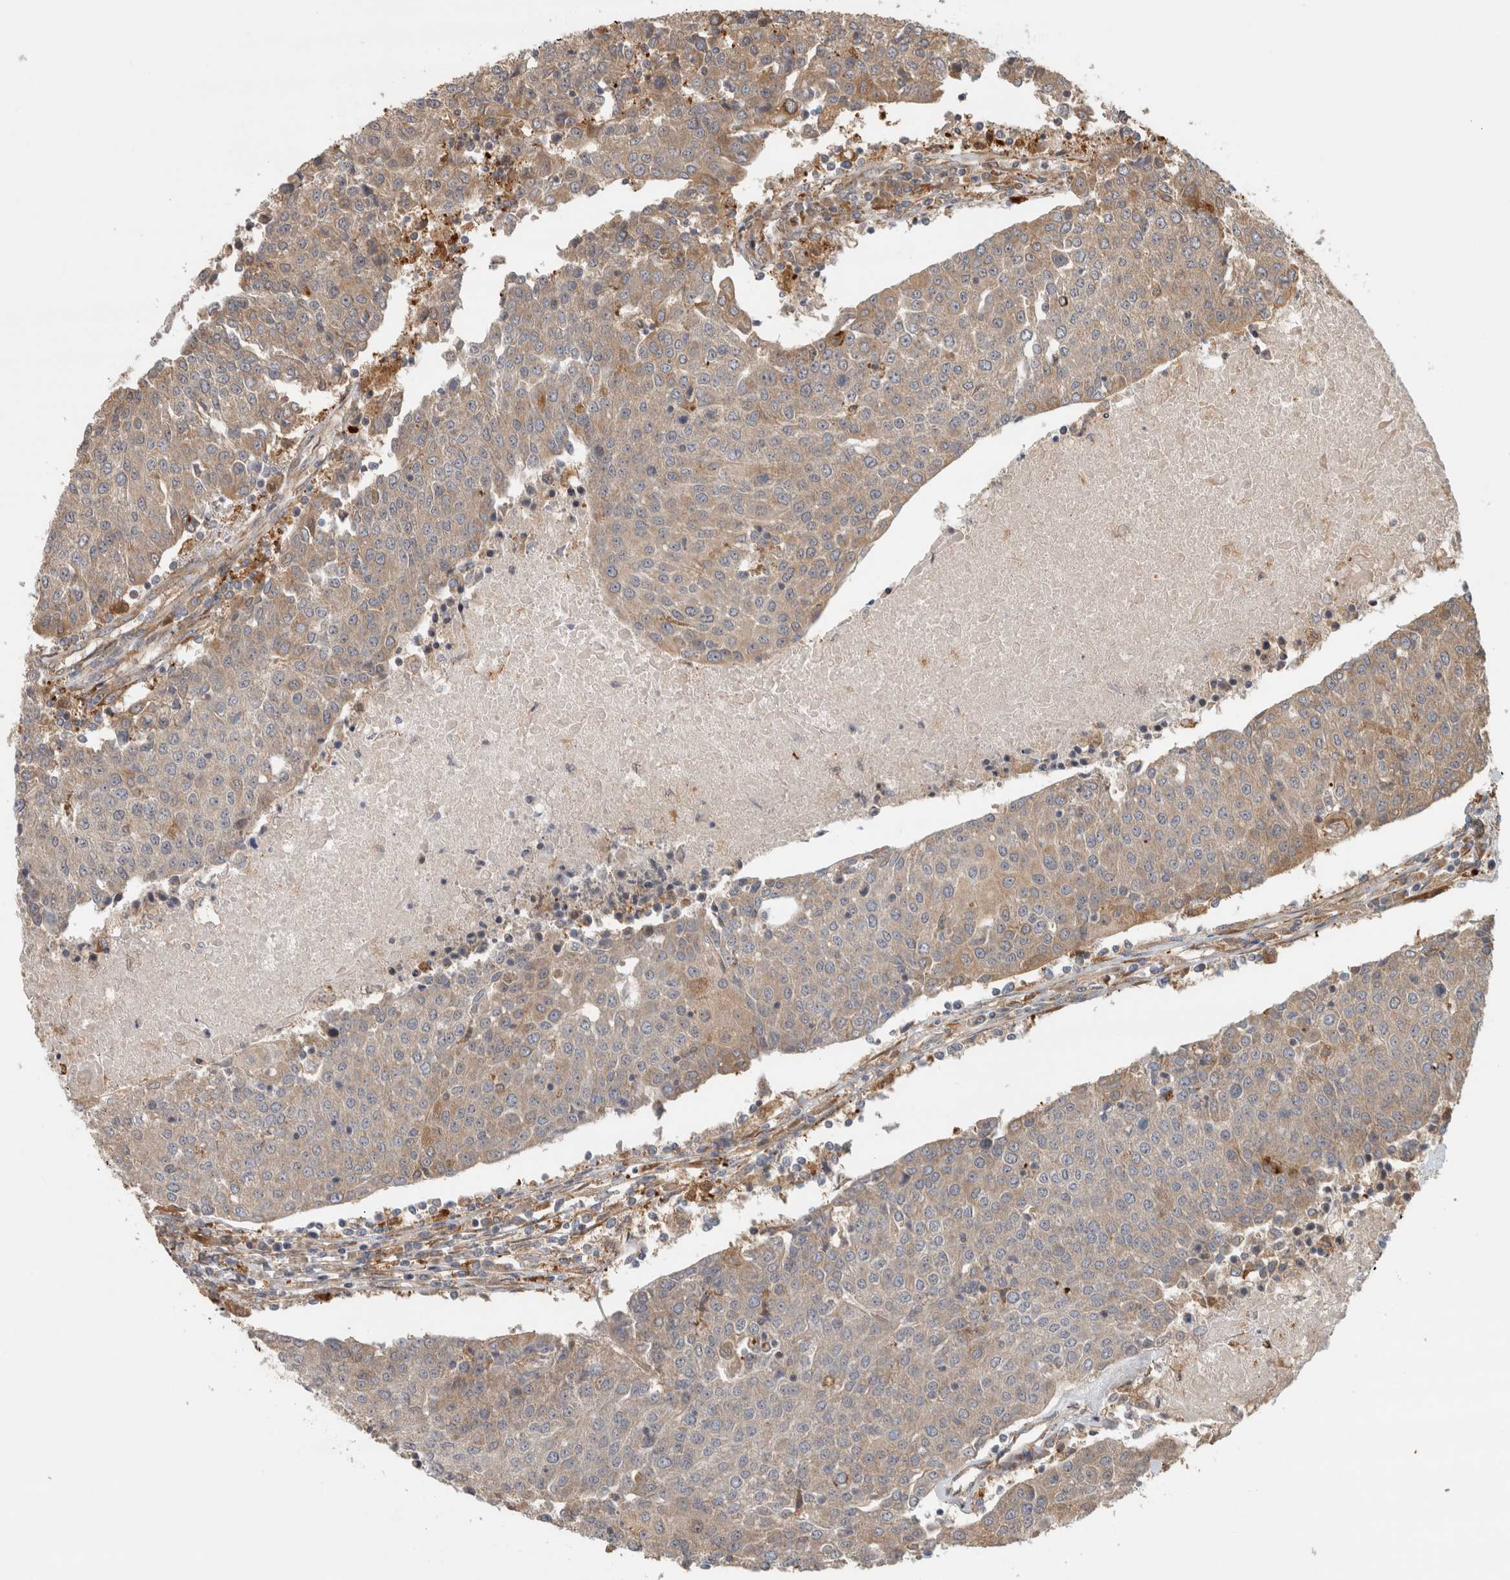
{"staining": {"intensity": "weak", "quantity": "25%-75%", "location": "cytoplasmic/membranous"}, "tissue": "urothelial cancer", "cell_type": "Tumor cells", "image_type": "cancer", "snomed": [{"axis": "morphology", "description": "Urothelial carcinoma, High grade"}, {"axis": "topography", "description": "Urinary bladder"}], "caption": "Immunohistochemistry (IHC) micrograph of neoplastic tissue: urothelial carcinoma (high-grade) stained using immunohistochemistry (IHC) demonstrates low levels of weak protein expression localized specifically in the cytoplasmic/membranous of tumor cells, appearing as a cytoplasmic/membranous brown color.", "gene": "TUBD1", "patient": {"sex": "female", "age": 85}}